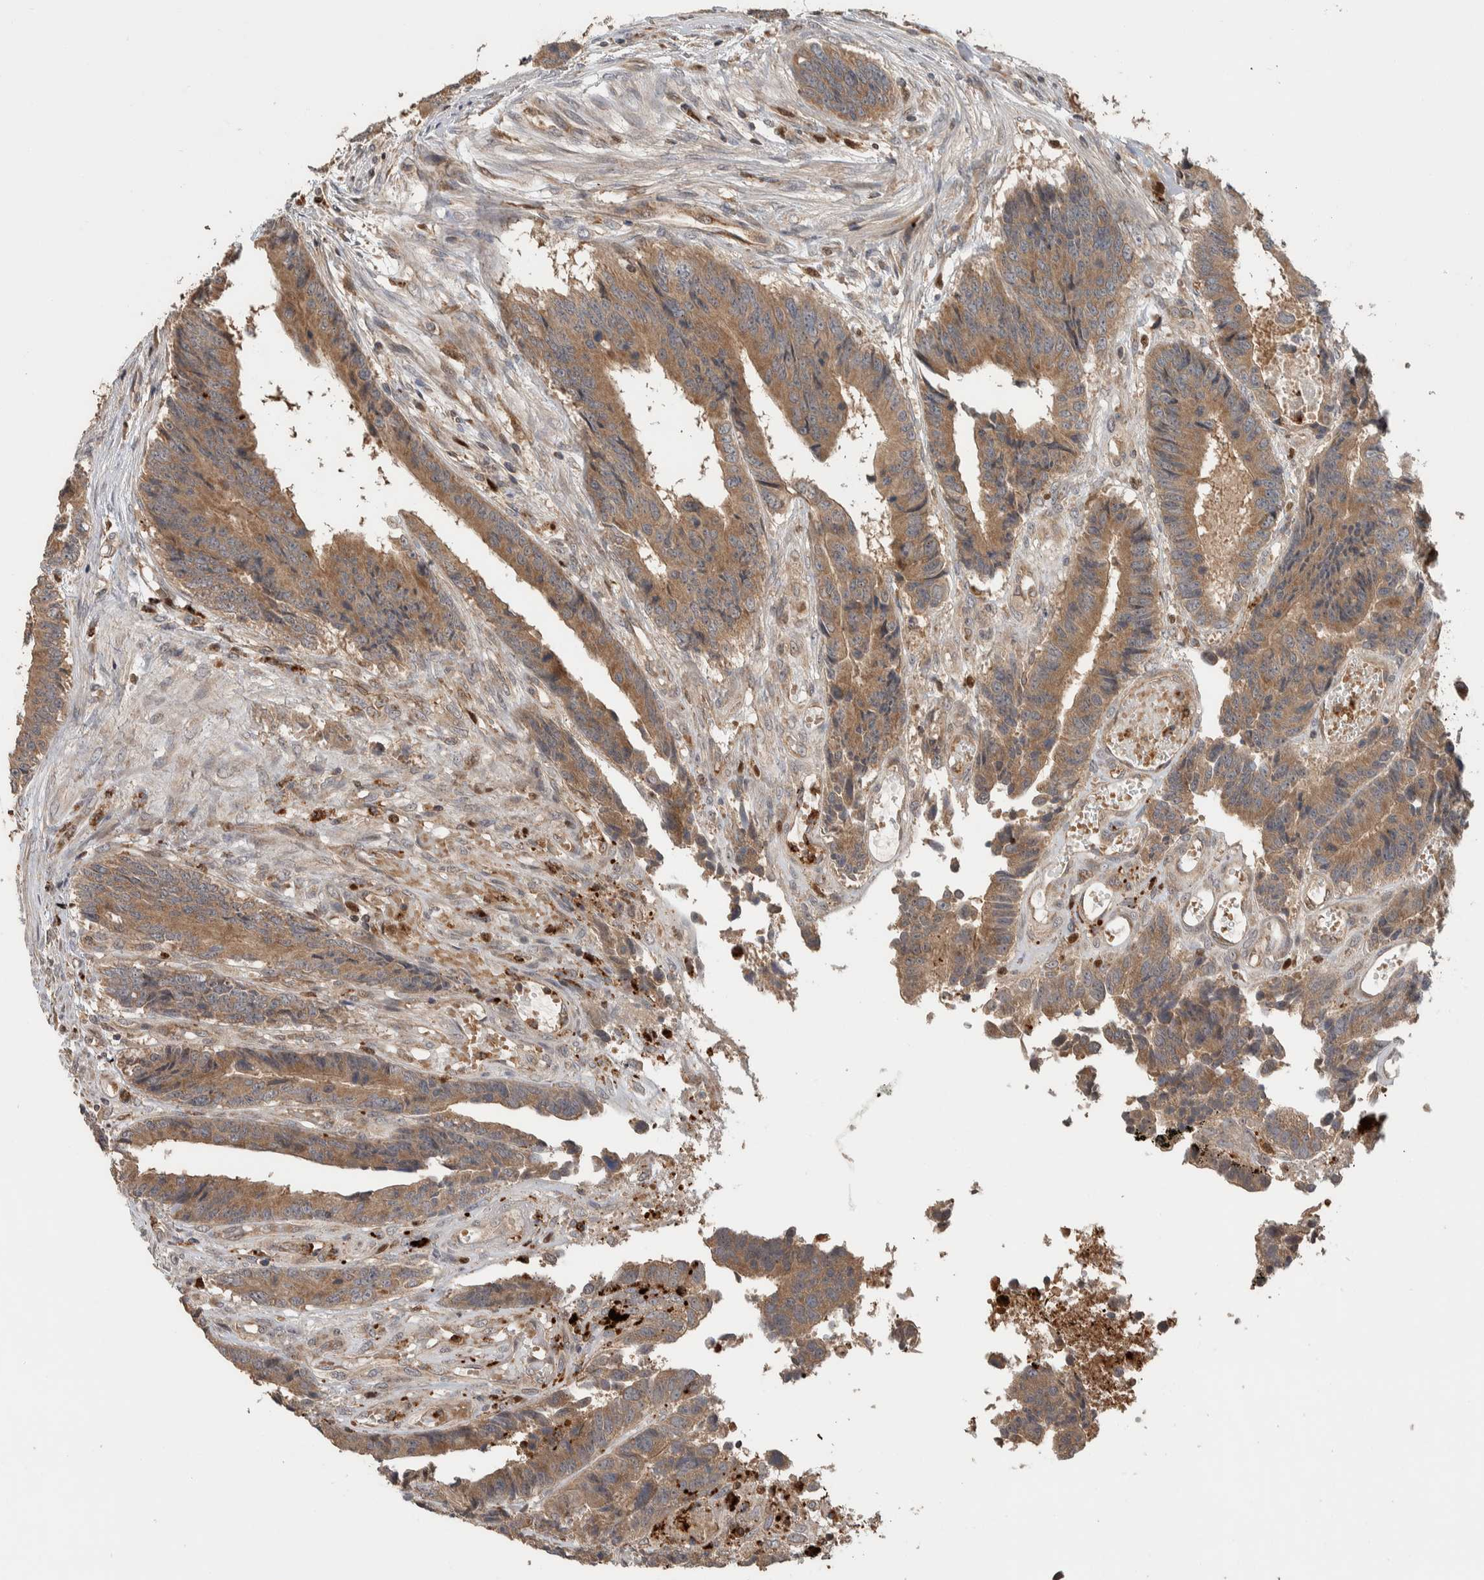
{"staining": {"intensity": "moderate", "quantity": ">75%", "location": "cytoplasmic/membranous"}, "tissue": "colorectal cancer", "cell_type": "Tumor cells", "image_type": "cancer", "snomed": [{"axis": "morphology", "description": "Adenocarcinoma, NOS"}, {"axis": "topography", "description": "Rectum"}], "caption": "Colorectal cancer (adenocarcinoma) stained with DAB (3,3'-diaminobenzidine) IHC shows medium levels of moderate cytoplasmic/membranous staining in approximately >75% of tumor cells.", "gene": "VPS53", "patient": {"sex": "male", "age": 84}}